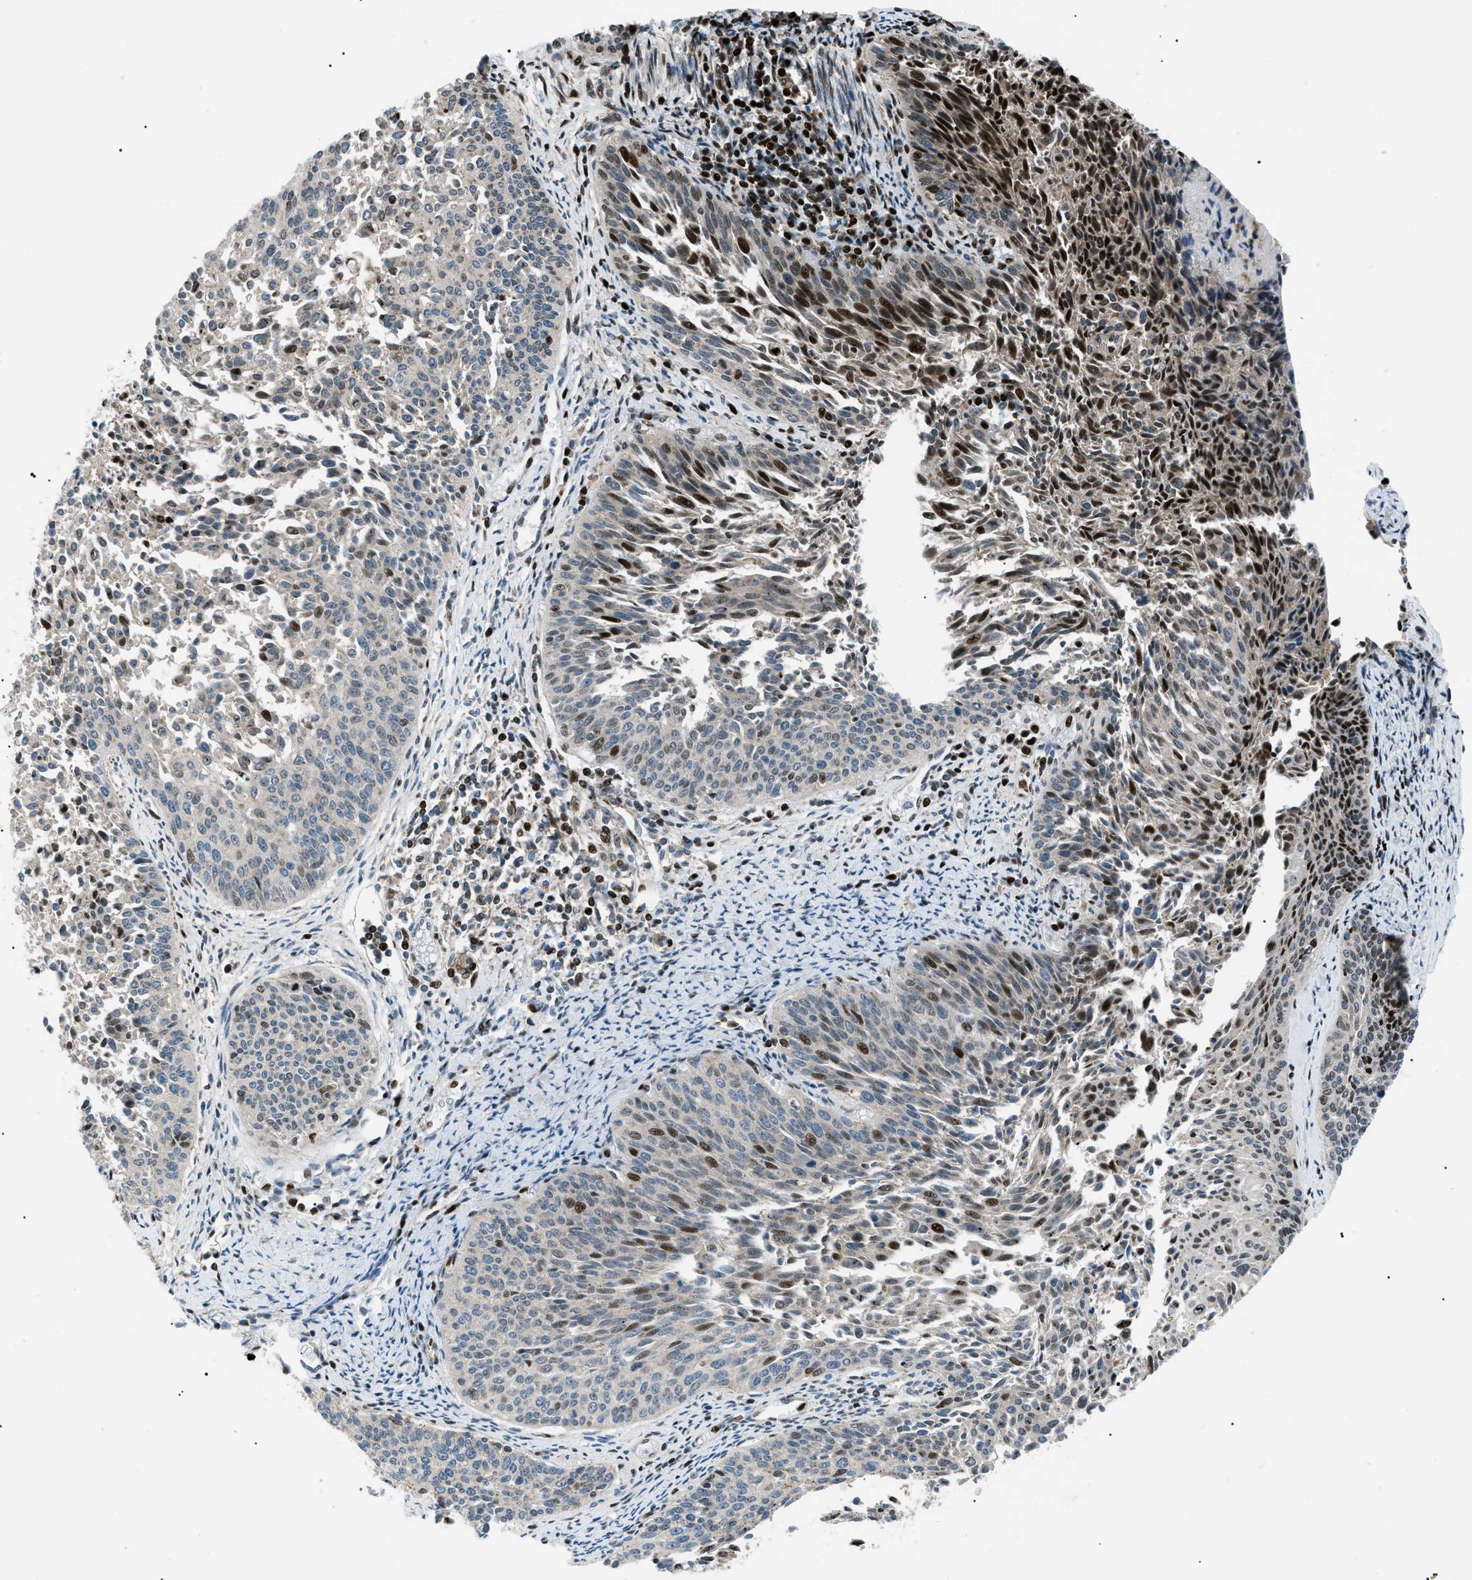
{"staining": {"intensity": "strong", "quantity": "<25%", "location": "nuclear"}, "tissue": "cervical cancer", "cell_type": "Tumor cells", "image_type": "cancer", "snomed": [{"axis": "morphology", "description": "Squamous cell carcinoma, NOS"}, {"axis": "topography", "description": "Cervix"}], "caption": "Strong nuclear expression for a protein is identified in approximately <25% of tumor cells of cervical squamous cell carcinoma using IHC.", "gene": "PRKX", "patient": {"sex": "female", "age": 55}}